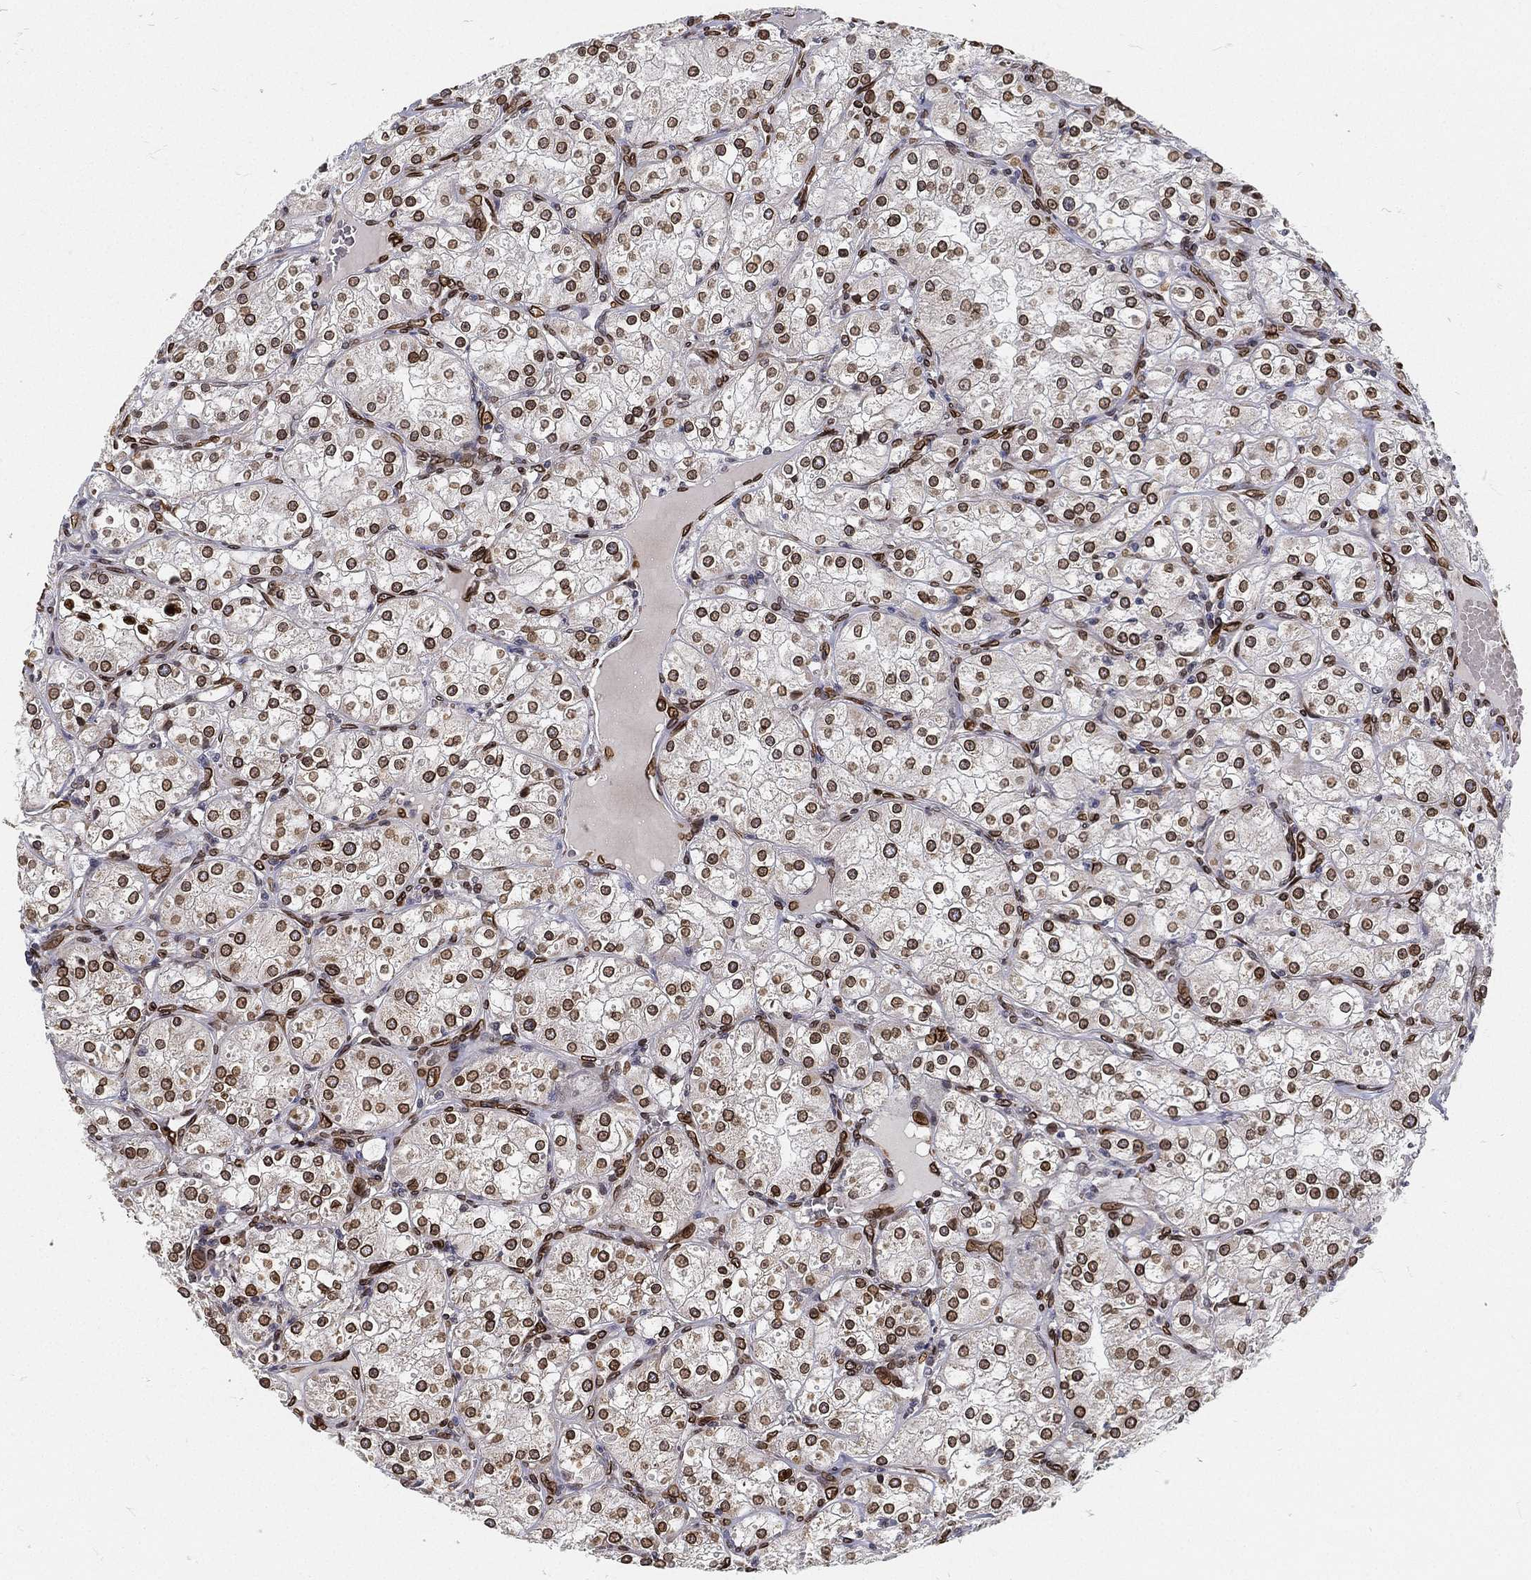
{"staining": {"intensity": "strong", "quantity": ">75%", "location": "cytoplasmic/membranous,nuclear"}, "tissue": "renal cancer", "cell_type": "Tumor cells", "image_type": "cancer", "snomed": [{"axis": "morphology", "description": "Adenocarcinoma, NOS"}, {"axis": "topography", "description": "Kidney"}], "caption": "Strong cytoplasmic/membranous and nuclear positivity for a protein is present in about >75% of tumor cells of renal adenocarcinoma using immunohistochemistry (IHC).", "gene": "PALB2", "patient": {"sex": "male", "age": 77}}